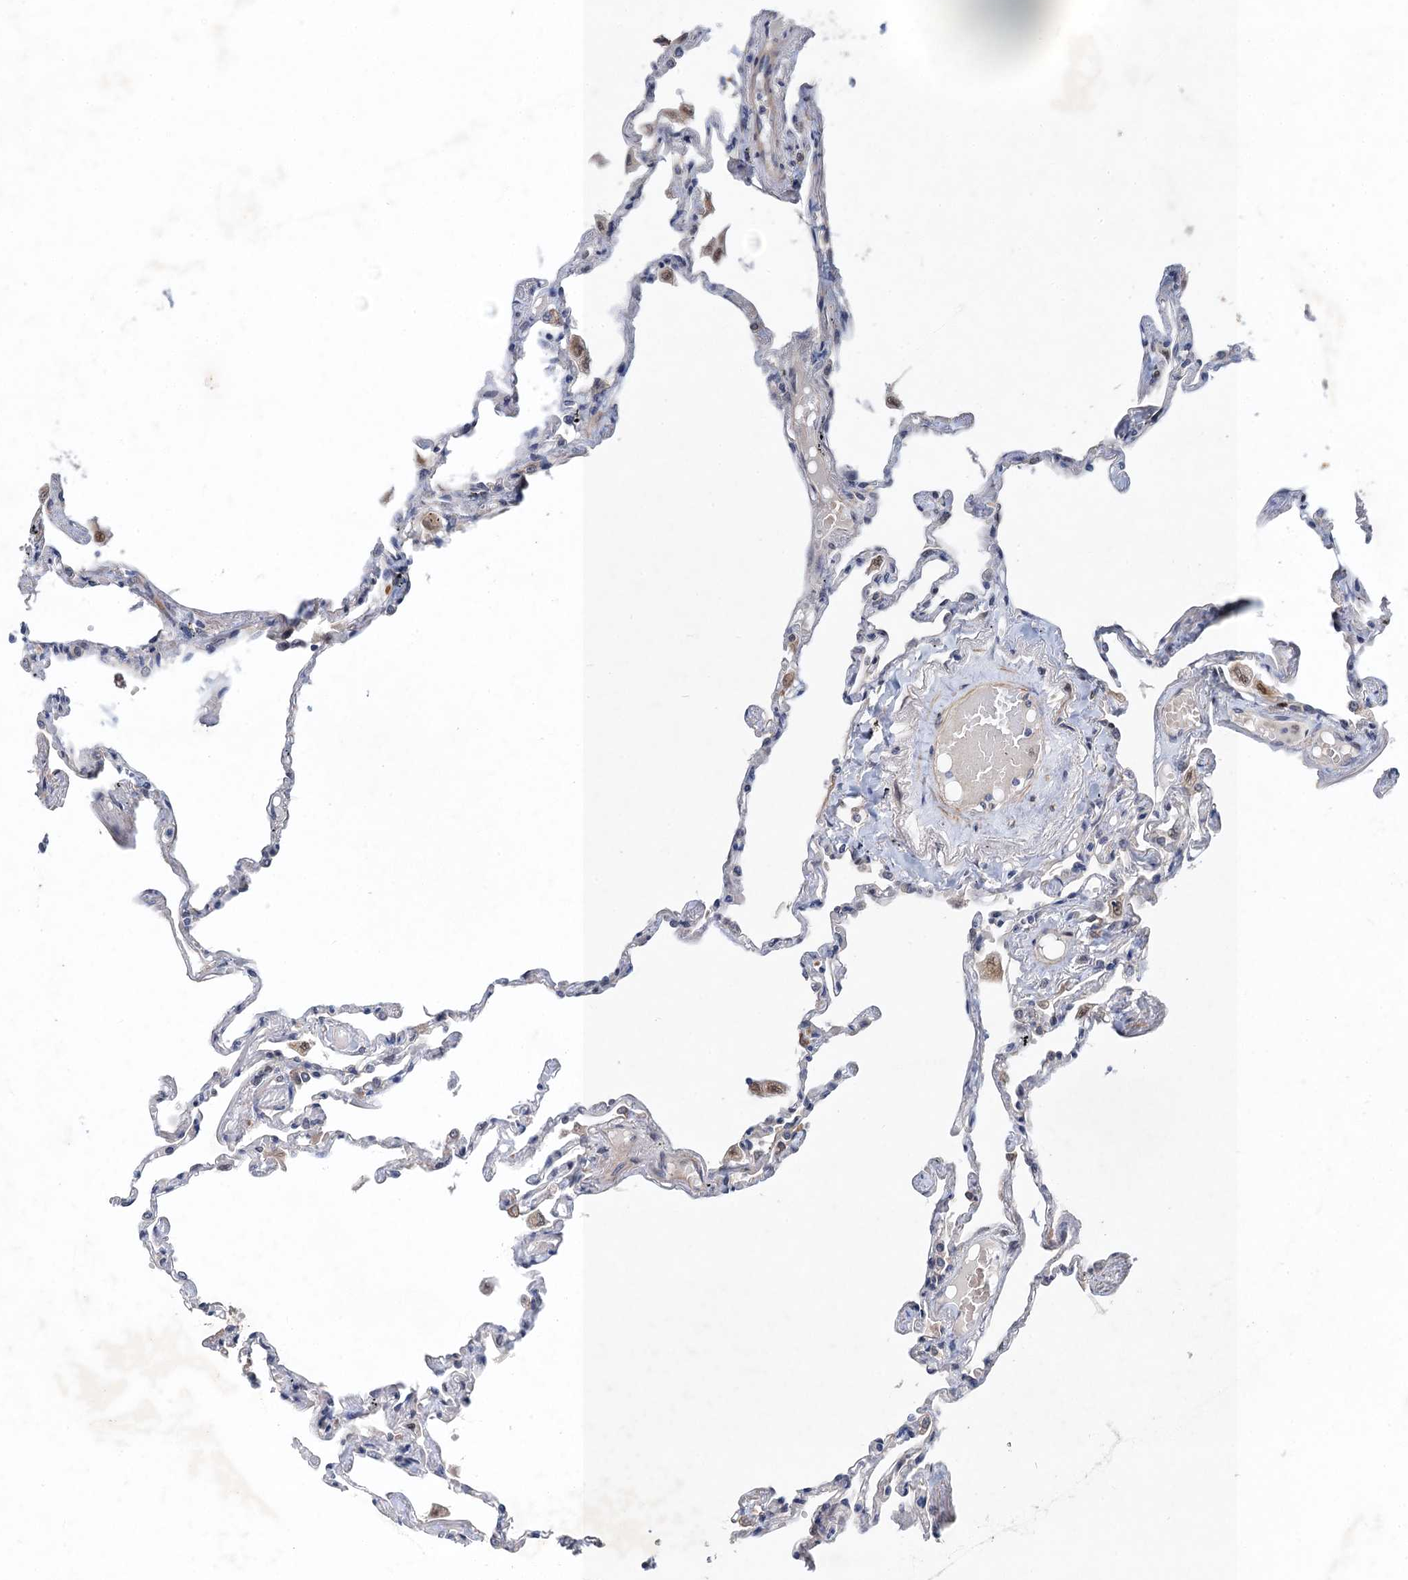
{"staining": {"intensity": "strong", "quantity": "<25%", "location": "nuclear"}, "tissue": "lung", "cell_type": "Alveolar cells", "image_type": "normal", "snomed": [{"axis": "morphology", "description": "Normal tissue, NOS"}, {"axis": "topography", "description": "Lung"}], "caption": "A high-resolution micrograph shows IHC staining of benign lung, which shows strong nuclear expression in approximately <25% of alveolar cells.", "gene": "TTC31", "patient": {"sex": "female", "age": 67}}